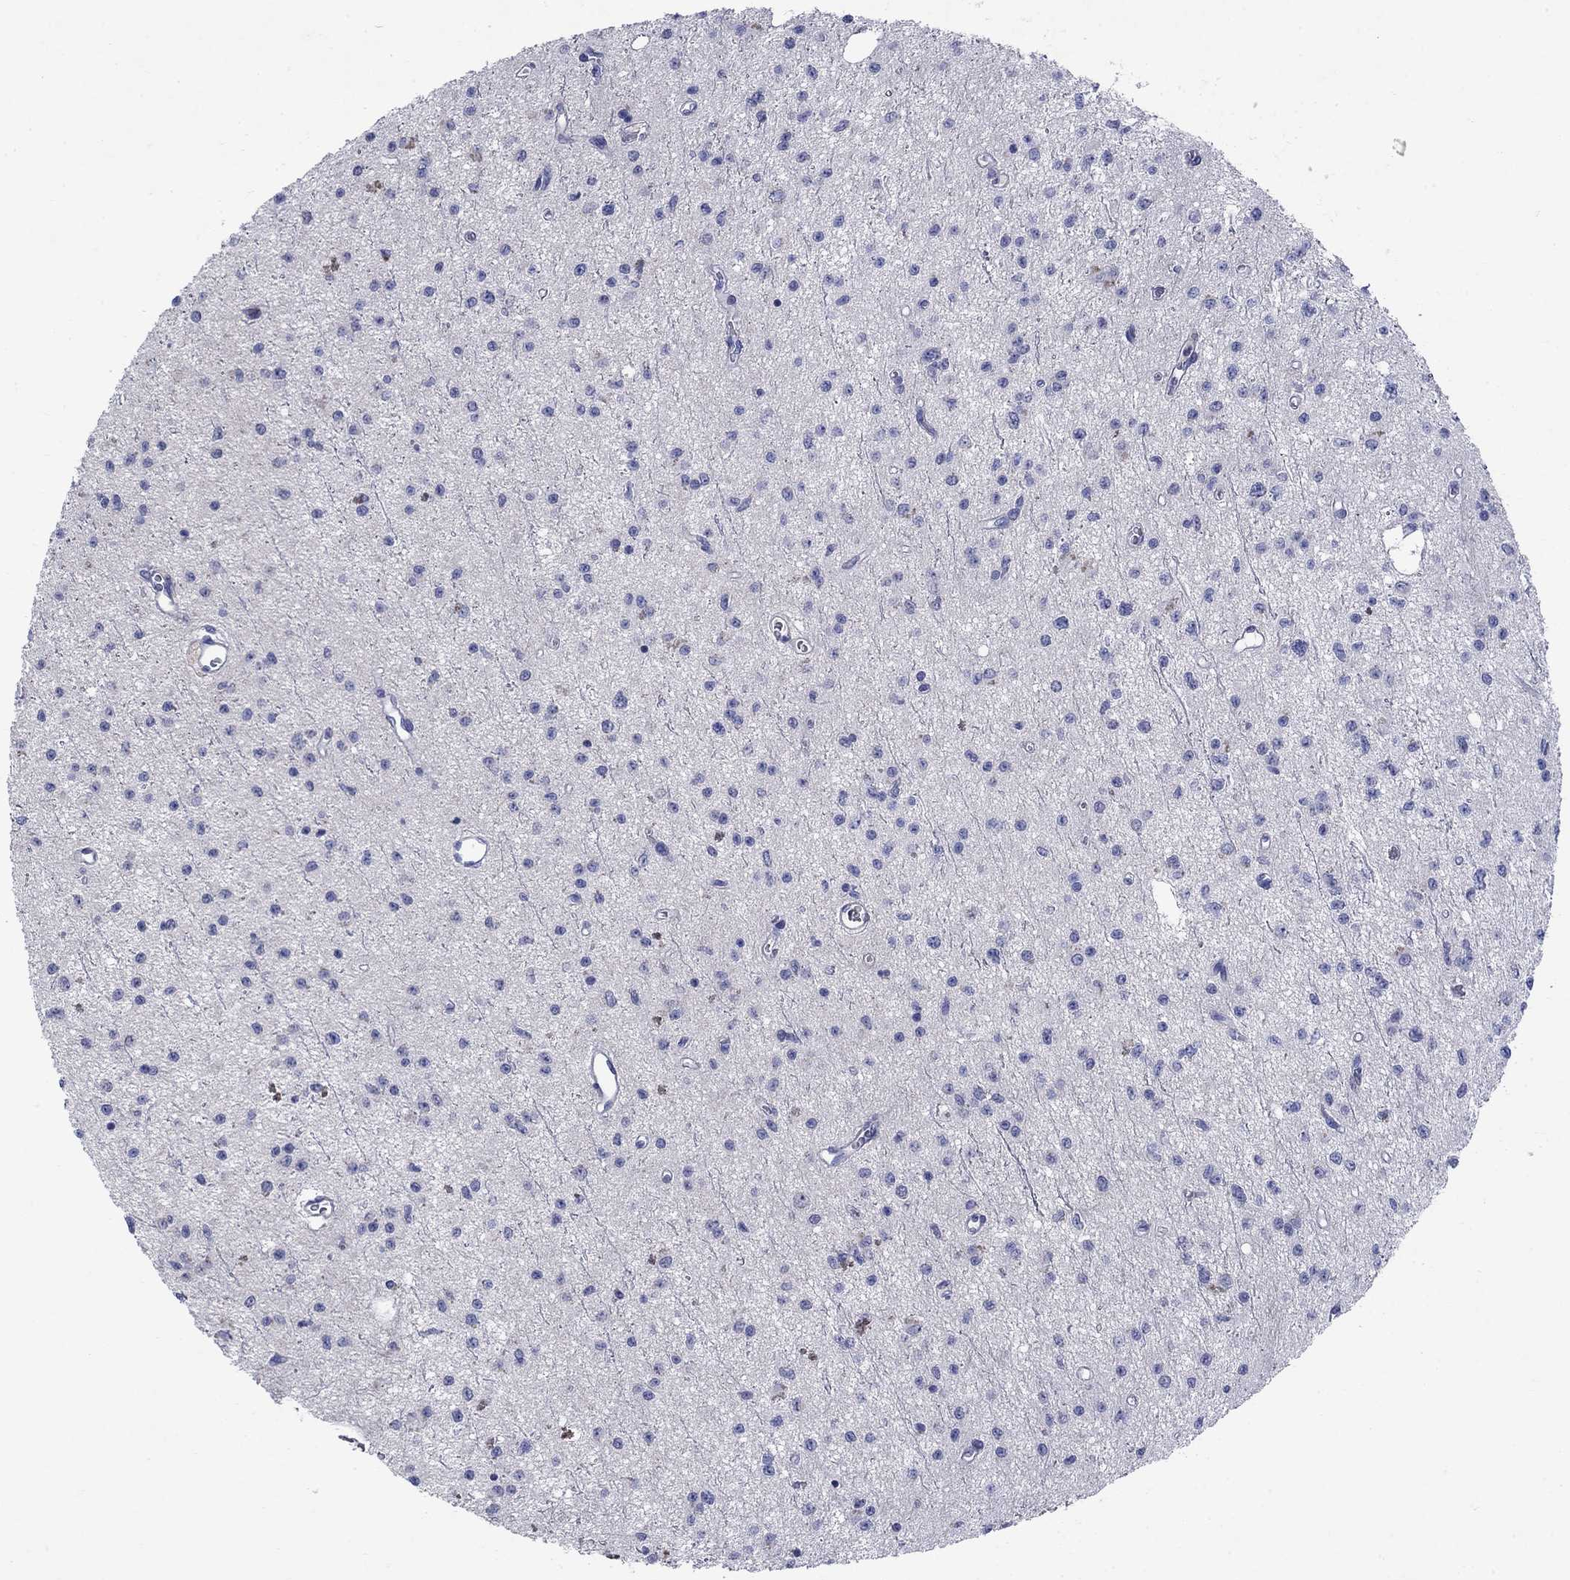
{"staining": {"intensity": "negative", "quantity": "none", "location": "none"}, "tissue": "glioma", "cell_type": "Tumor cells", "image_type": "cancer", "snomed": [{"axis": "morphology", "description": "Glioma, malignant, Low grade"}, {"axis": "topography", "description": "Brain"}], "caption": "Human low-grade glioma (malignant) stained for a protein using immunohistochemistry (IHC) shows no staining in tumor cells.", "gene": "SULT2B1", "patient": {"sex": "female", "age": 45}}